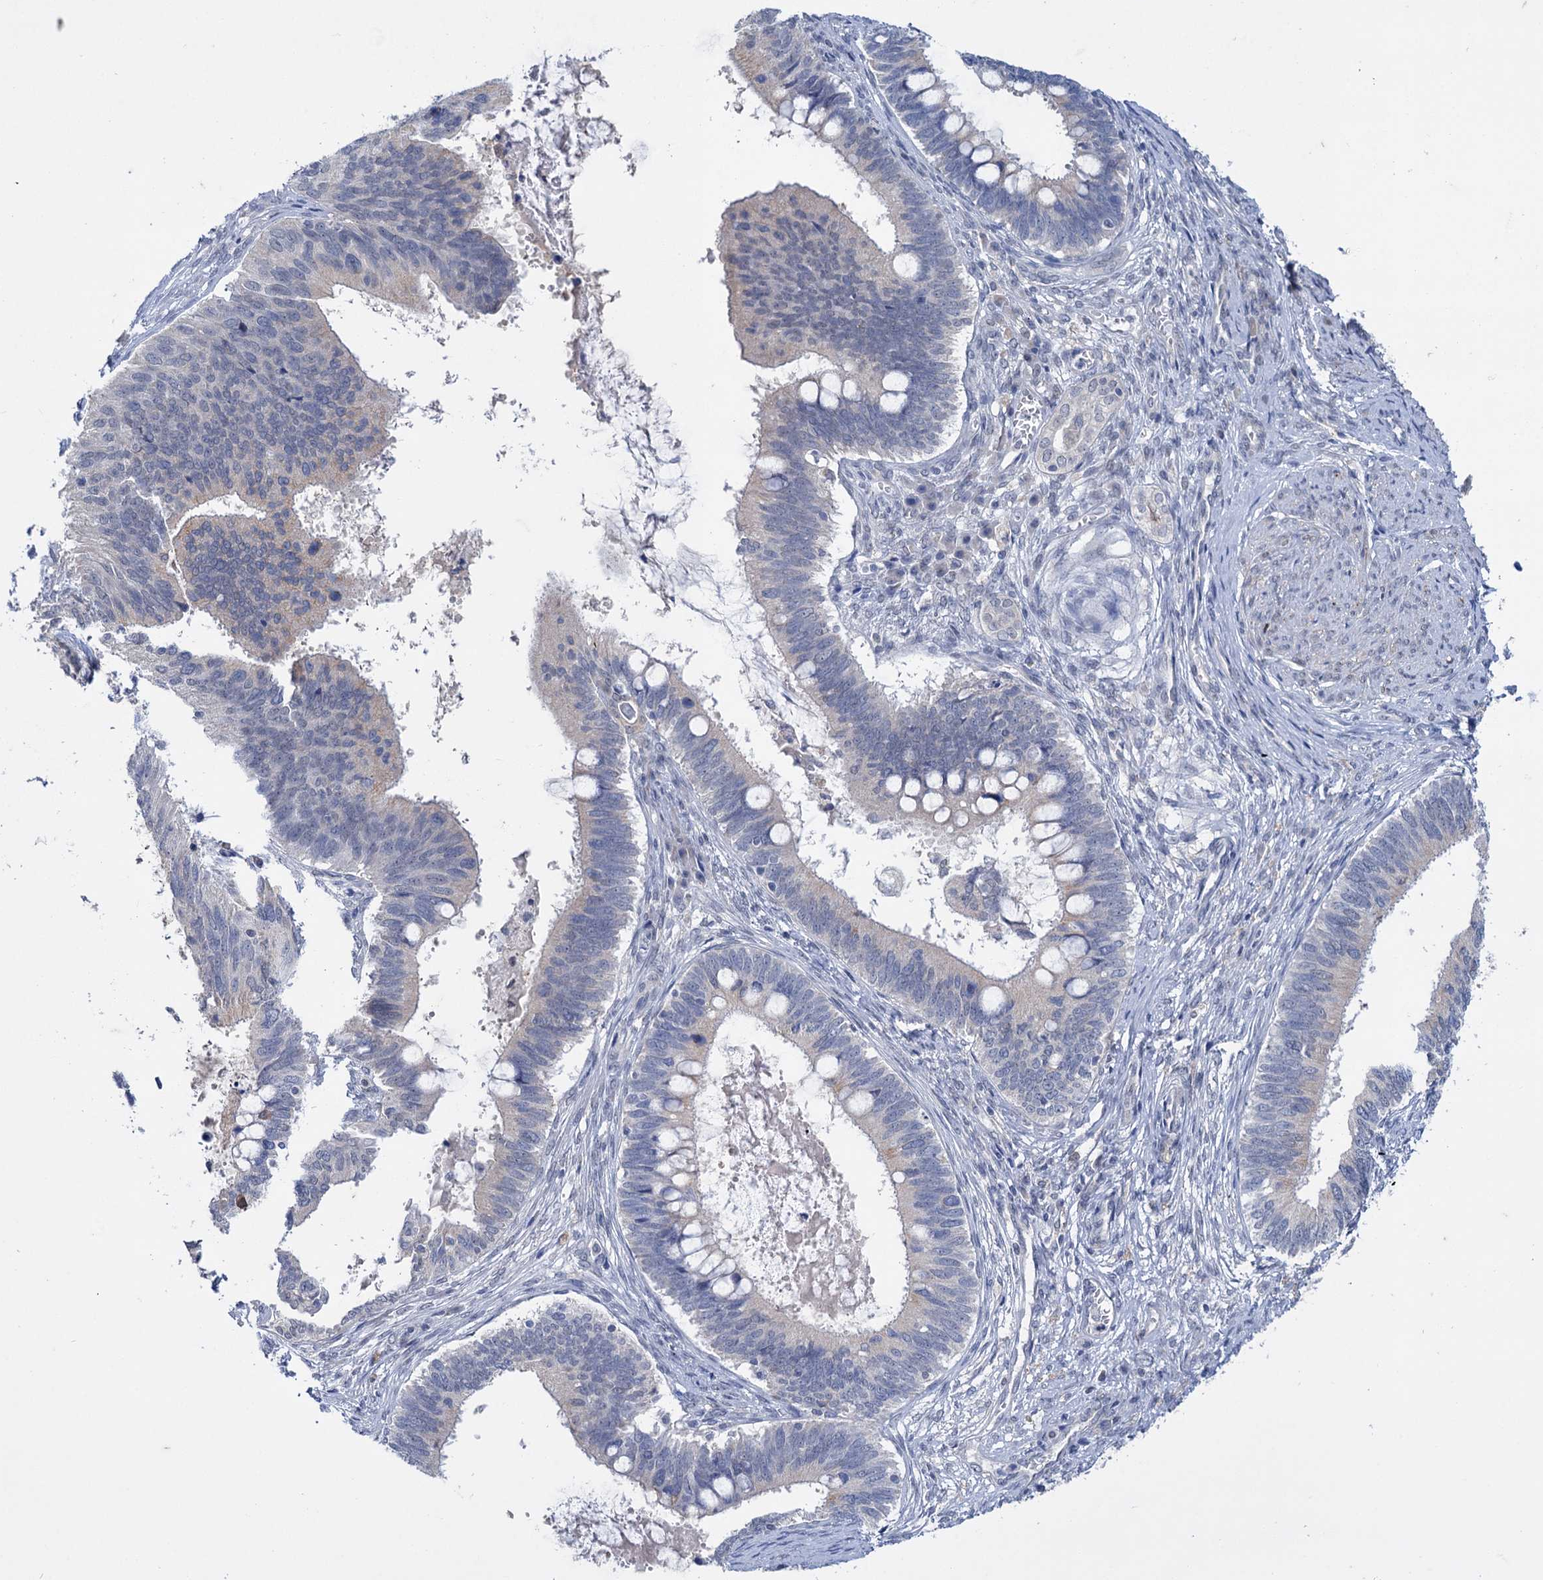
{"staining": {"intensity": "negative", "quantity": "none", "location": "none"}, "tissue": "cervical cancer", "cell_type": "Tumor cells", "image_type": "cancer", "snomed": [{"axis": "morphology", "description": "Adenocarcinoma, NOS"}, {"axis": "topography", "description": "Cervix"}], "caption": "Immunohistochemistry (IHC) of human cervical adenocarcinoma displays no expression in tumor cells. The staining was performed using DAB to visualize the protein expression in brown, while the nuclei were stained in blue with hematoxylin (Magnification: 20x).", "gene": "MID1IP1", "patient": {"sex": "female", "age": 42}}